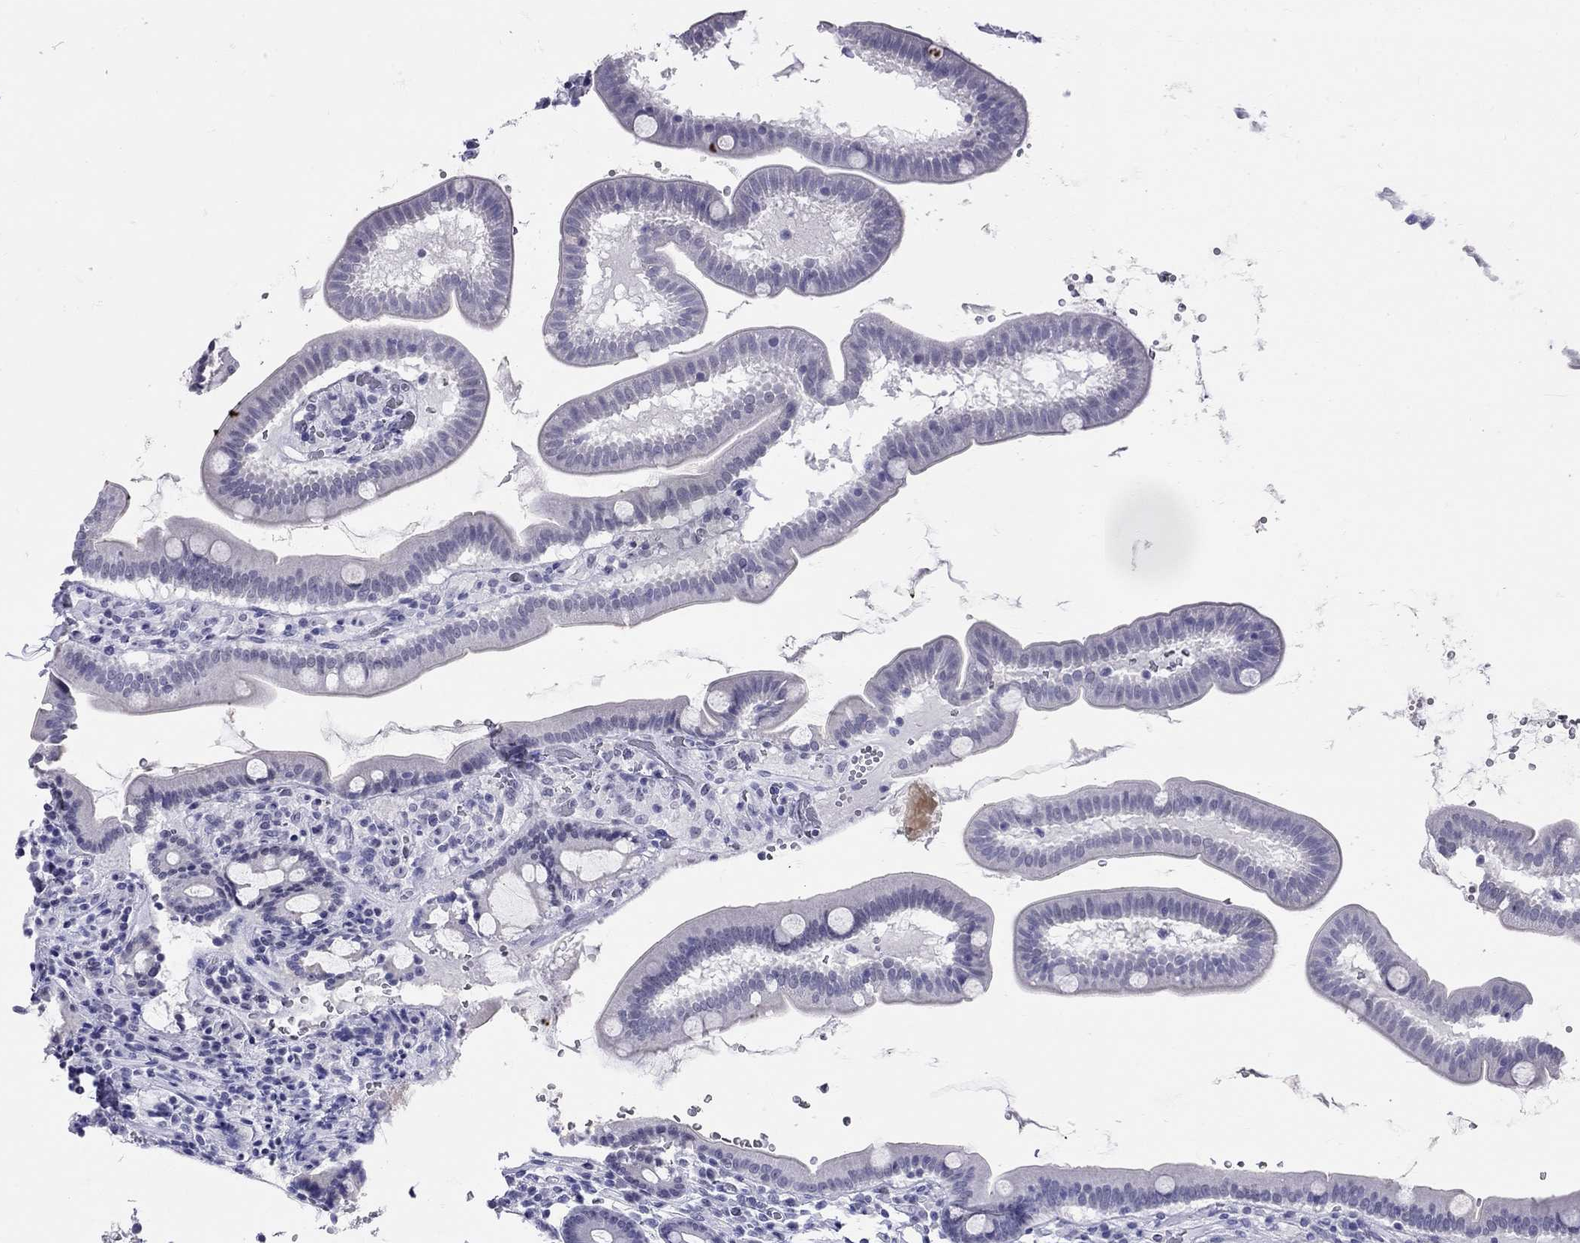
{"staining": {"intensity": "negative", "quantity": "none", "location": "none"}, "tissue": "duodenum", "cell_type": "Glandular cells", "image_type": "normal", "snomed": [{"axis": "morphology", "description": "Normal tissue, NOS"}, {"axis": "topography", "description": "Duodenum"}], "caption": "High power microscopy image of an IHC photomicrograph of normal duodenum, revealing no significant positivity in glandular cells.", "gene": "LYAR", "patient": {"sex": "male", "age": 59}}